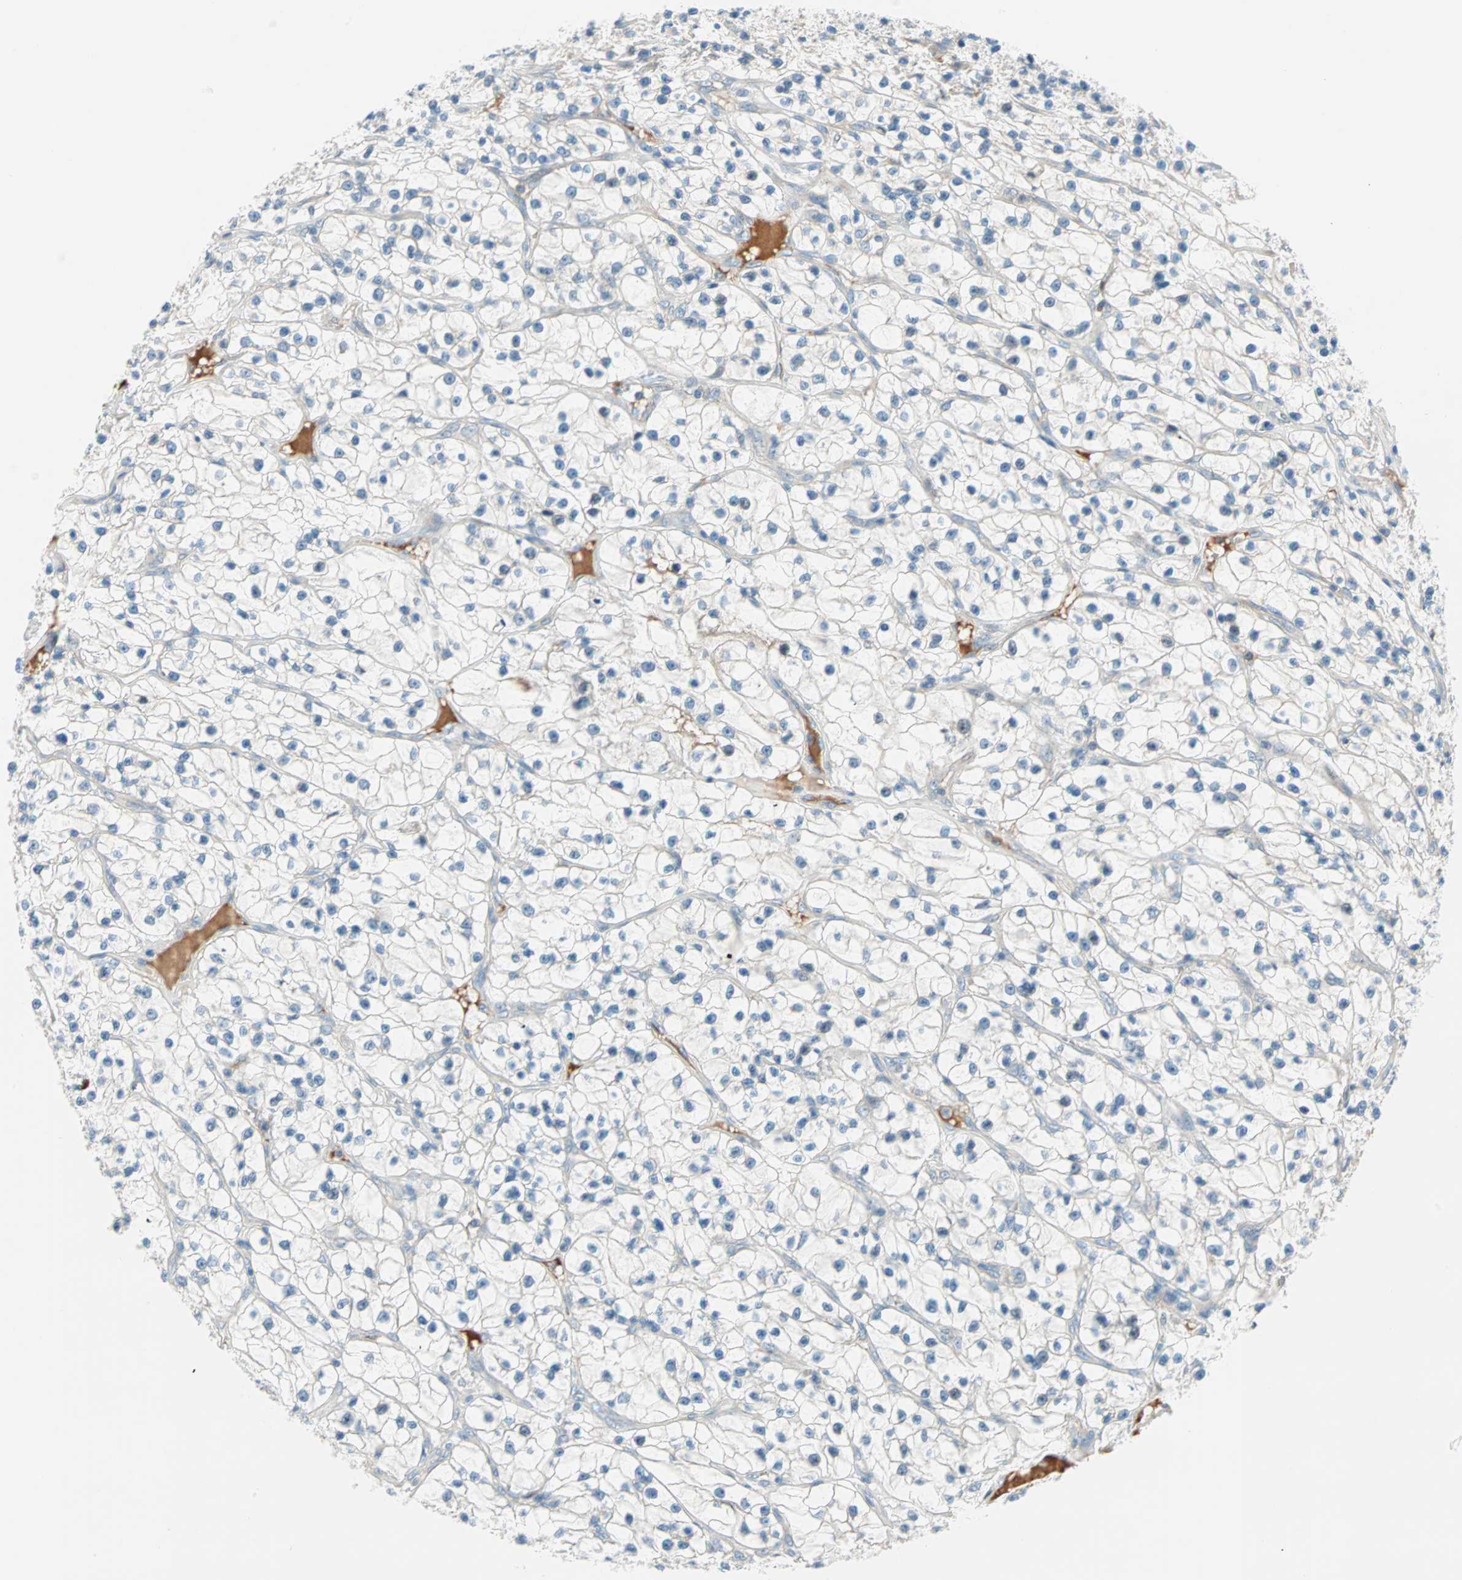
{"staining": {"intensity": "negative", "quantity": "none", "location": "none"}, "tissue": "renal cancer", "cell_type": "Tumor cells", "image_type": "cancer", "snomed": [{"axis": "morphology", "description": "Adenocarcinoma, NOS"}, {"axis": "topography", "description": "Kidney"}], "caption": "A micrograph of renal cancer stained for a protein shows no brown staining in tumor cells.", "gene": "TMEM163", "patient": {"sex": "female", "age": 57}}